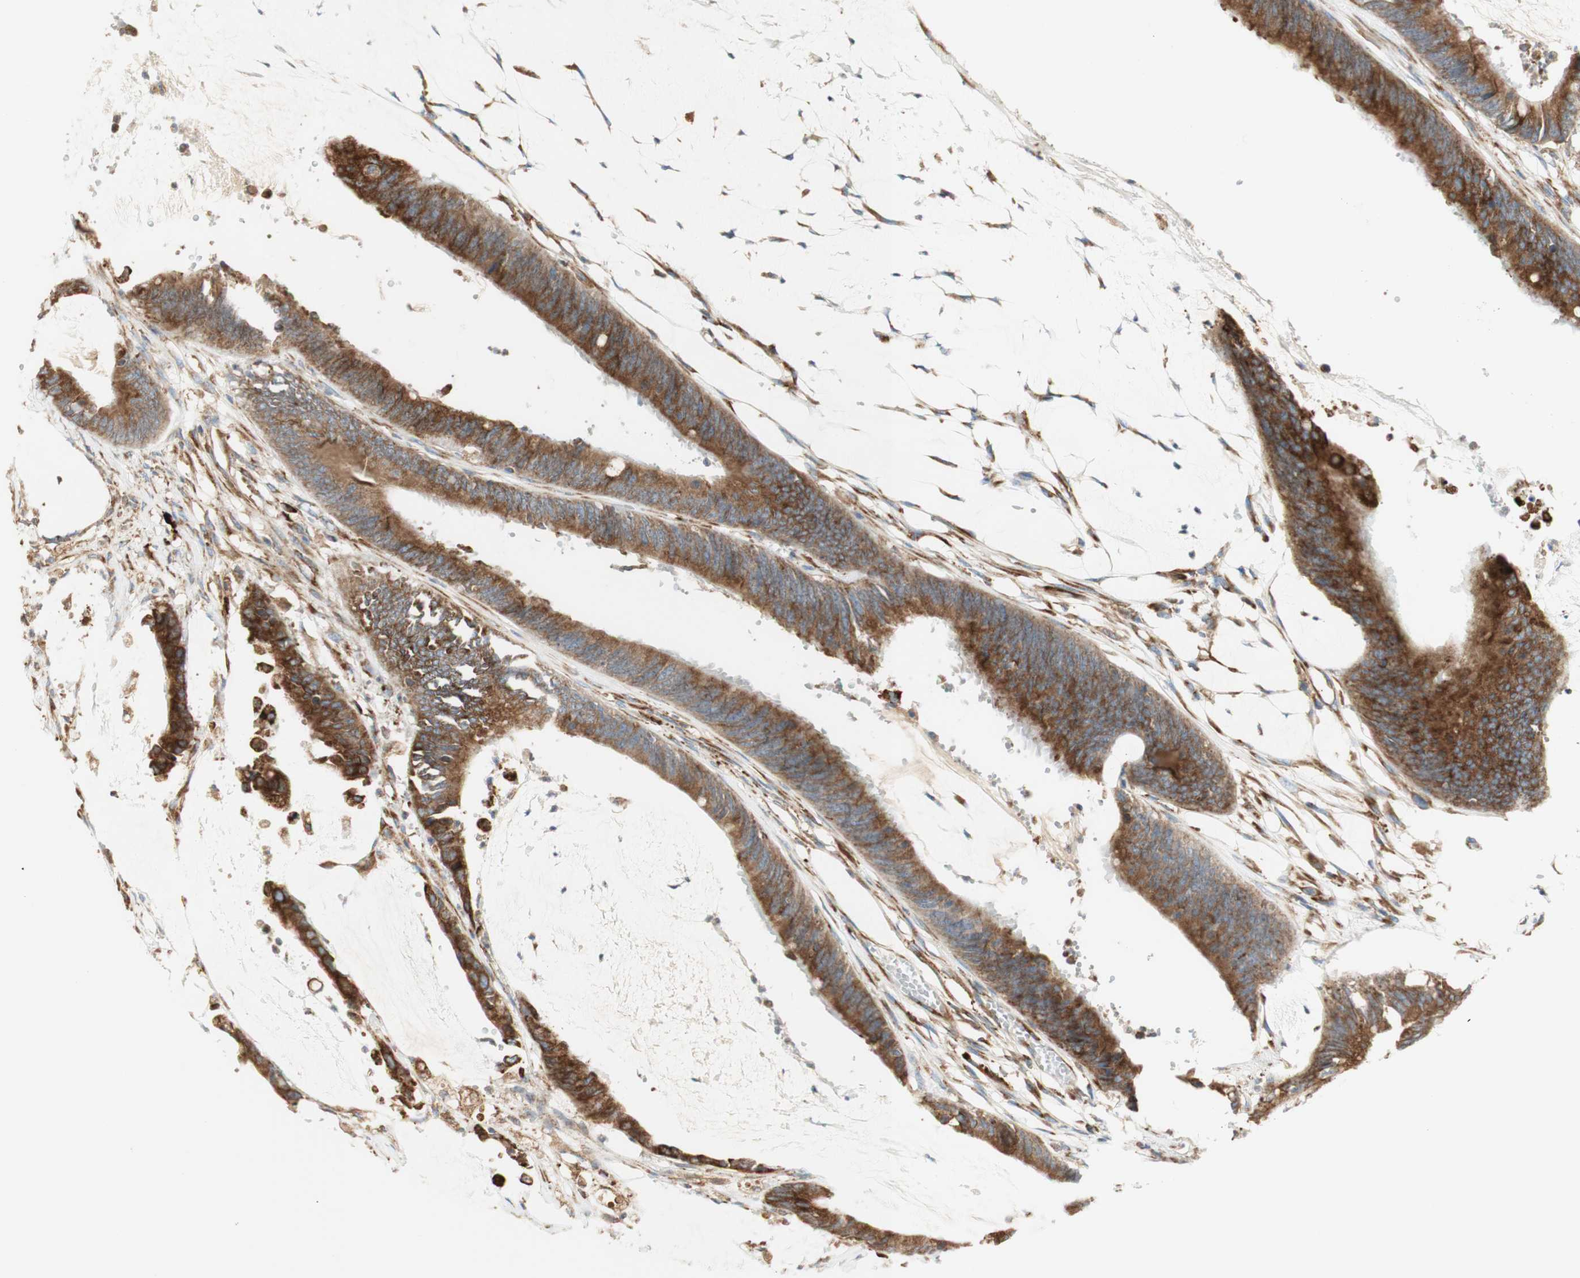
{"staining": {"intensity": "strong", "quantity": ">75%", "location": "cytoplasmic/membranous"}, "tissue": "colorectal cancer", "cell_type": "Tumor cells", "image_type": "cancer", "snomed": [{"axis": "morphology", "description": "Adenocarcinoma, NOS"}, {"axis": "topography", "description": "Rectum"}], "caption": "A high amount of strong cytoplasmic/membranous positivity is present in approximately >75% of tumor cells in colorectal cancer (adenocarcinoma) tissue.", "gene": "MANF", "patient": {"sex": "female", "age": 66}}